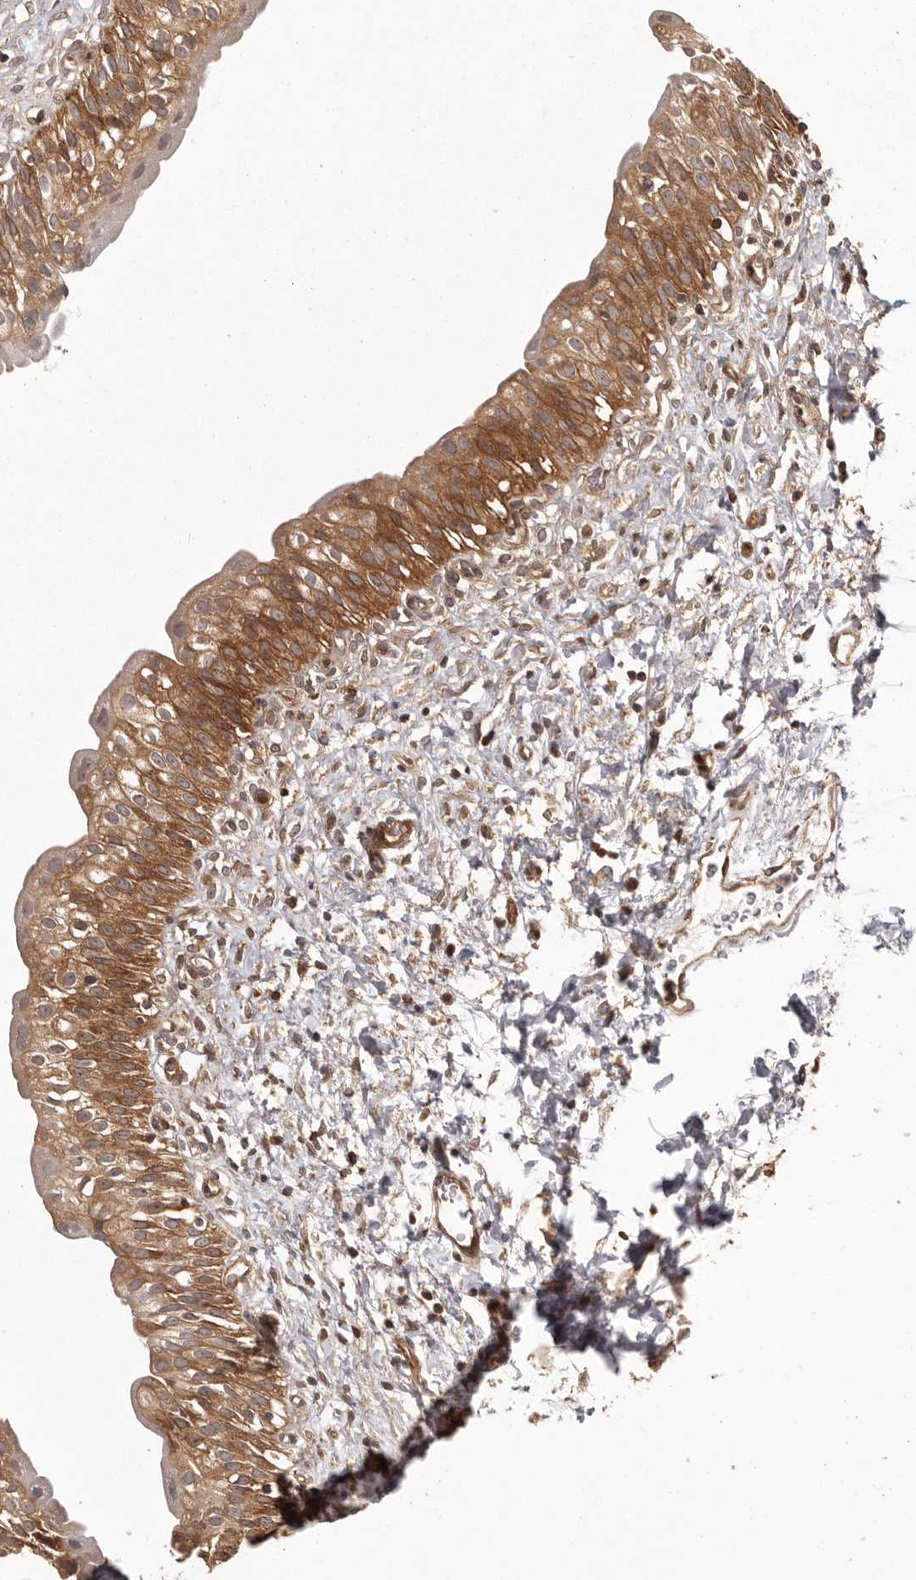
{"staining": {"intensity": "strong", "quantity": ">75%", "location": "cytoplasmic/membranous"}, "tissue": "urinary bladder", "cell_type": "Urothelial cells", "image_type": "normal", "snomed": [{"axis": "morphology", "description": "Normal tissue, NOS"}, {"axis": "topography", "description": "Urinary bladder"}], "caption": "Urothelial cells demonstrate high levels of strong cytoplasmic/membranous staining in about >75% of cells in normal human urinary bladder. Immunohistochemistry (ihc) stains the protein in brown and the nuclei are stained blue.", "gene": "NFKBIA", "patient": {"sex": "male", "age": 51}}